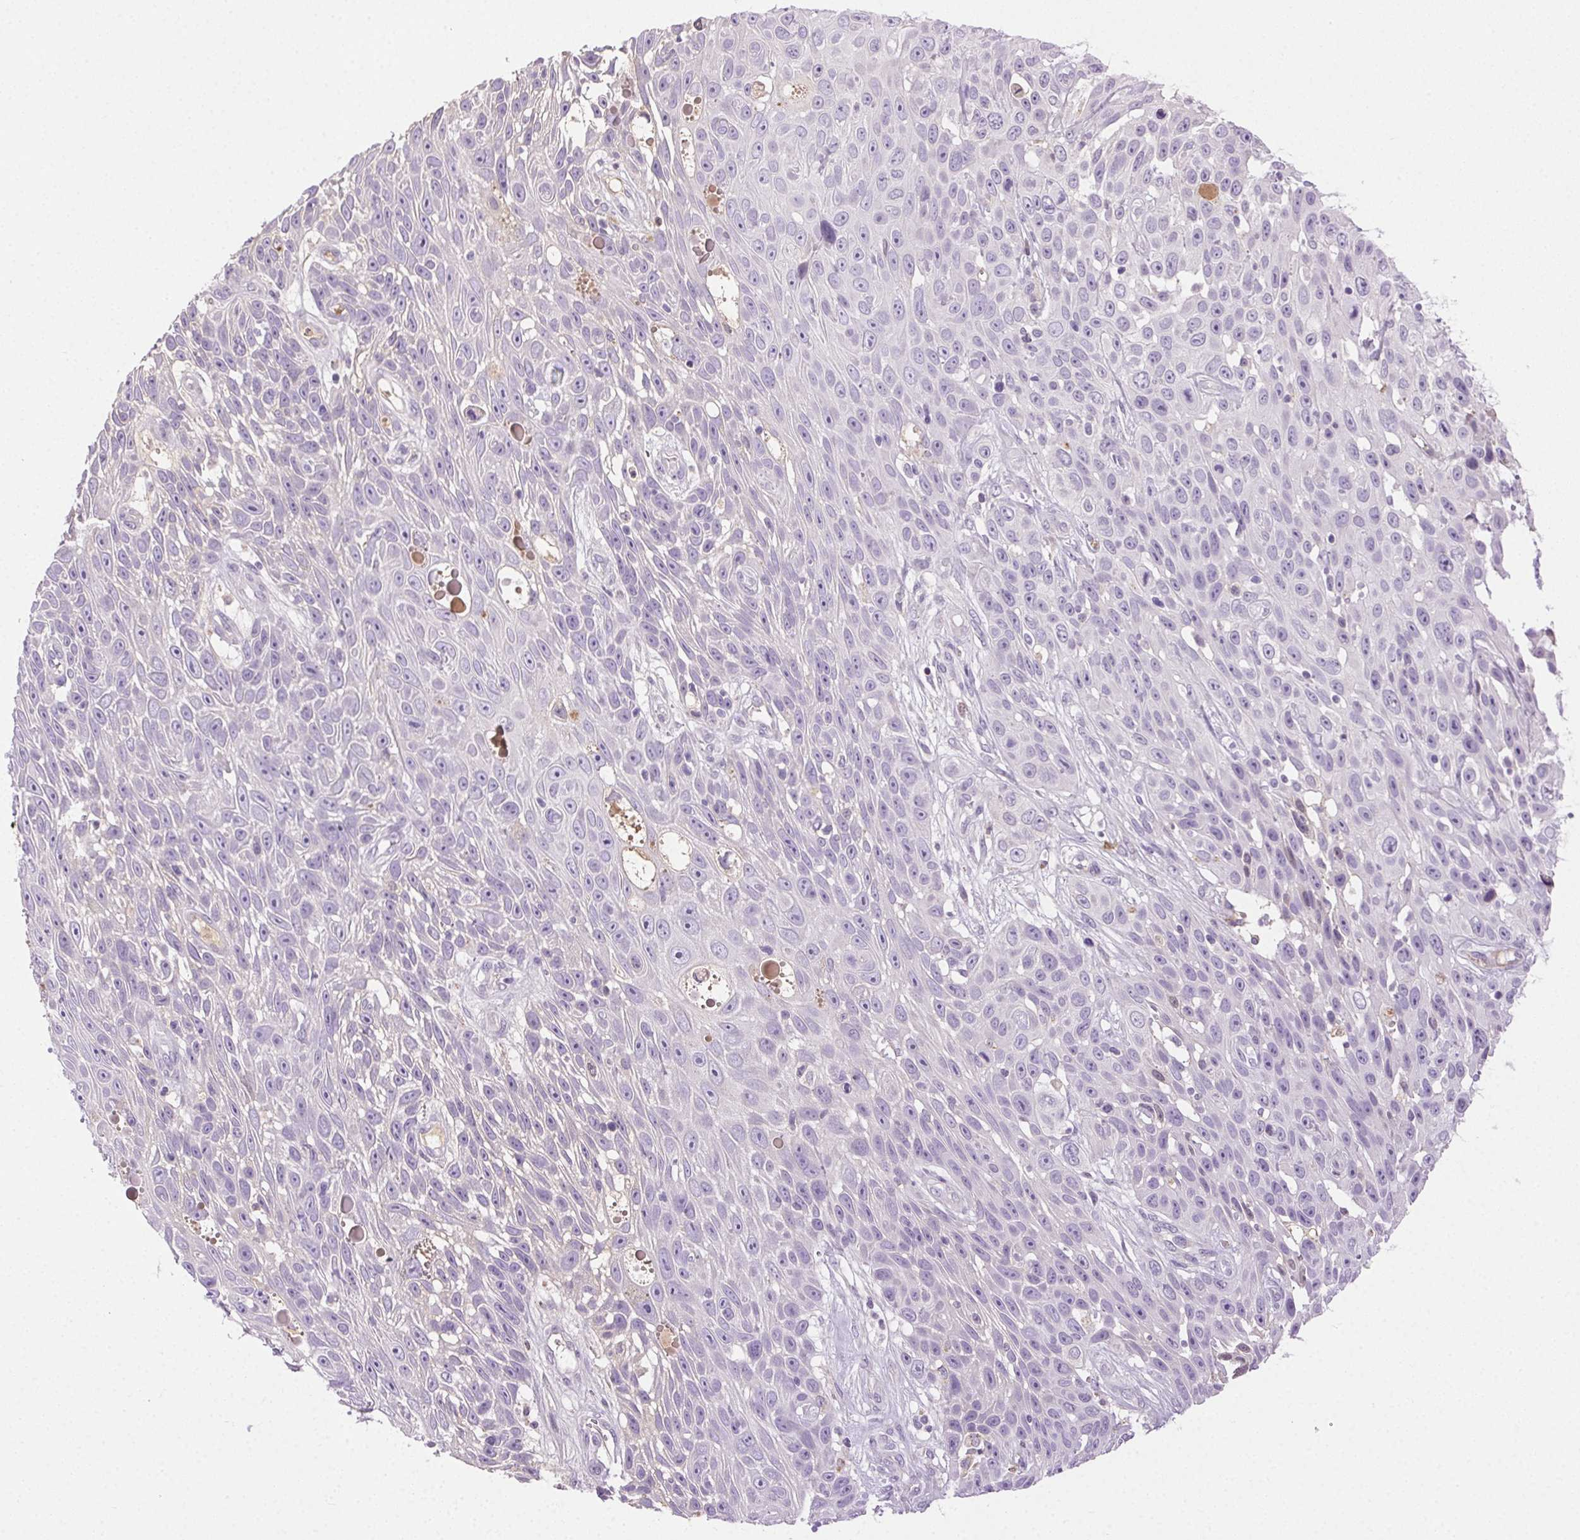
{"staining": {"intensity": "negative", "quantity": "none", "location": "none"}, "tissue": "skin cancer", "cell_type": "Tumor cells", "image_type": "cancer", "snomed": [{"axis": "morphology", "description": "Squamous cell carcinoma, NOS"}, {"axis": "topography", "description": "Skin"}], "caption": "Skin cancer (squamous cell carcinoma) stained for a protein using IHC exhibits no expression tumor cells.", "gene": "BPIFB2", "patient": {"sex": "male", "age": 82}}